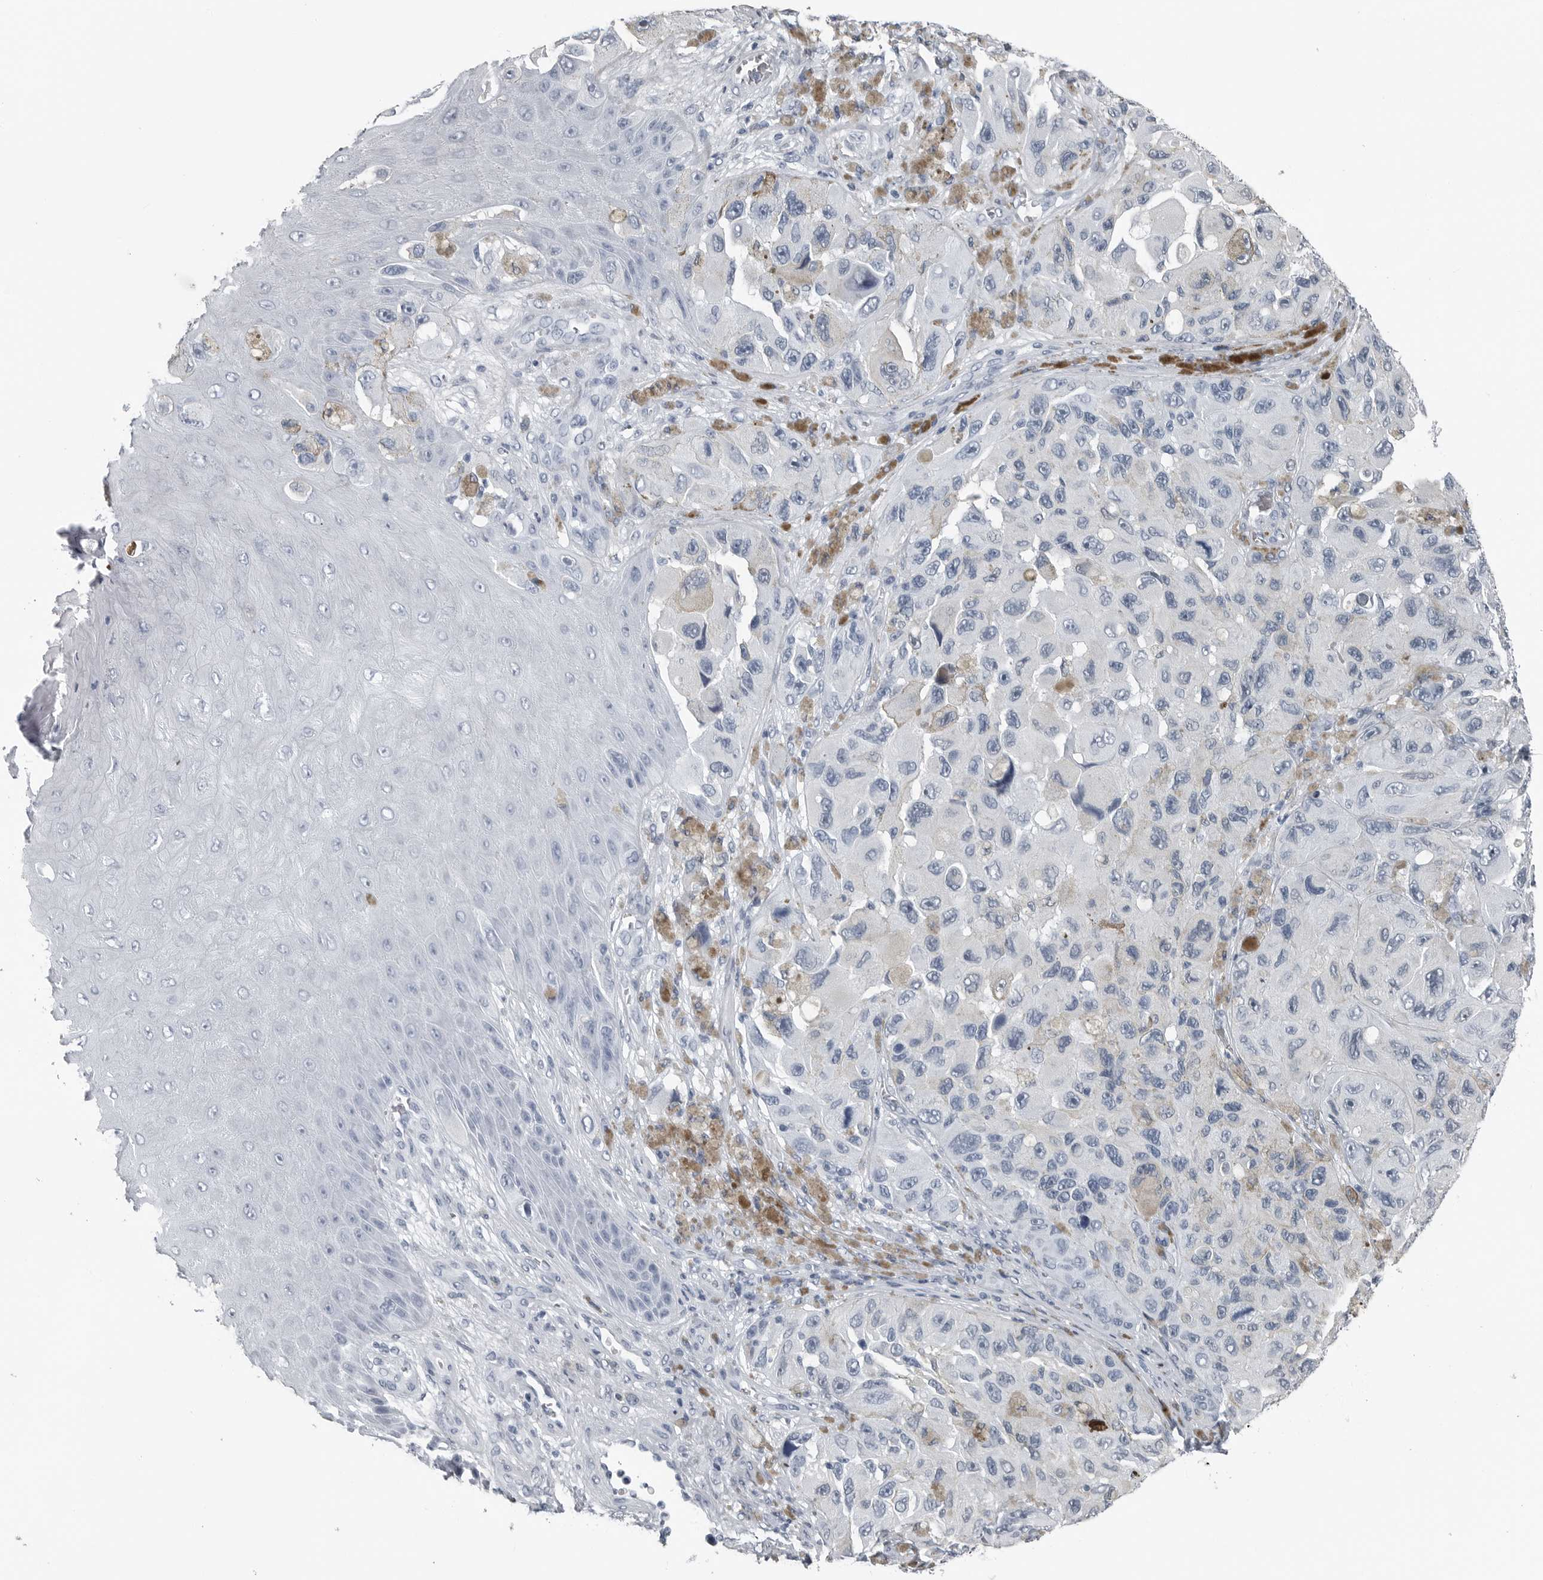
{"staining": {"intensity": "negative", "quantity": "none", "location": "none"}, "tissue": "melanoma", "cell_type": "Tumor cells", "image_type": "cancer", "snomed": [{"axis": "morphology", "description": "Malignant melanoma, NOS"}, {"axis": "topography", "description": "Skin"}], "caption": "Immunohistochemistry histopathology image of human malignant melanoma stained for a protein (brown), which reveals no staining in tumor cells.", "gene": "SPINK1", "patient": {"sex": "female", "age": 73}}